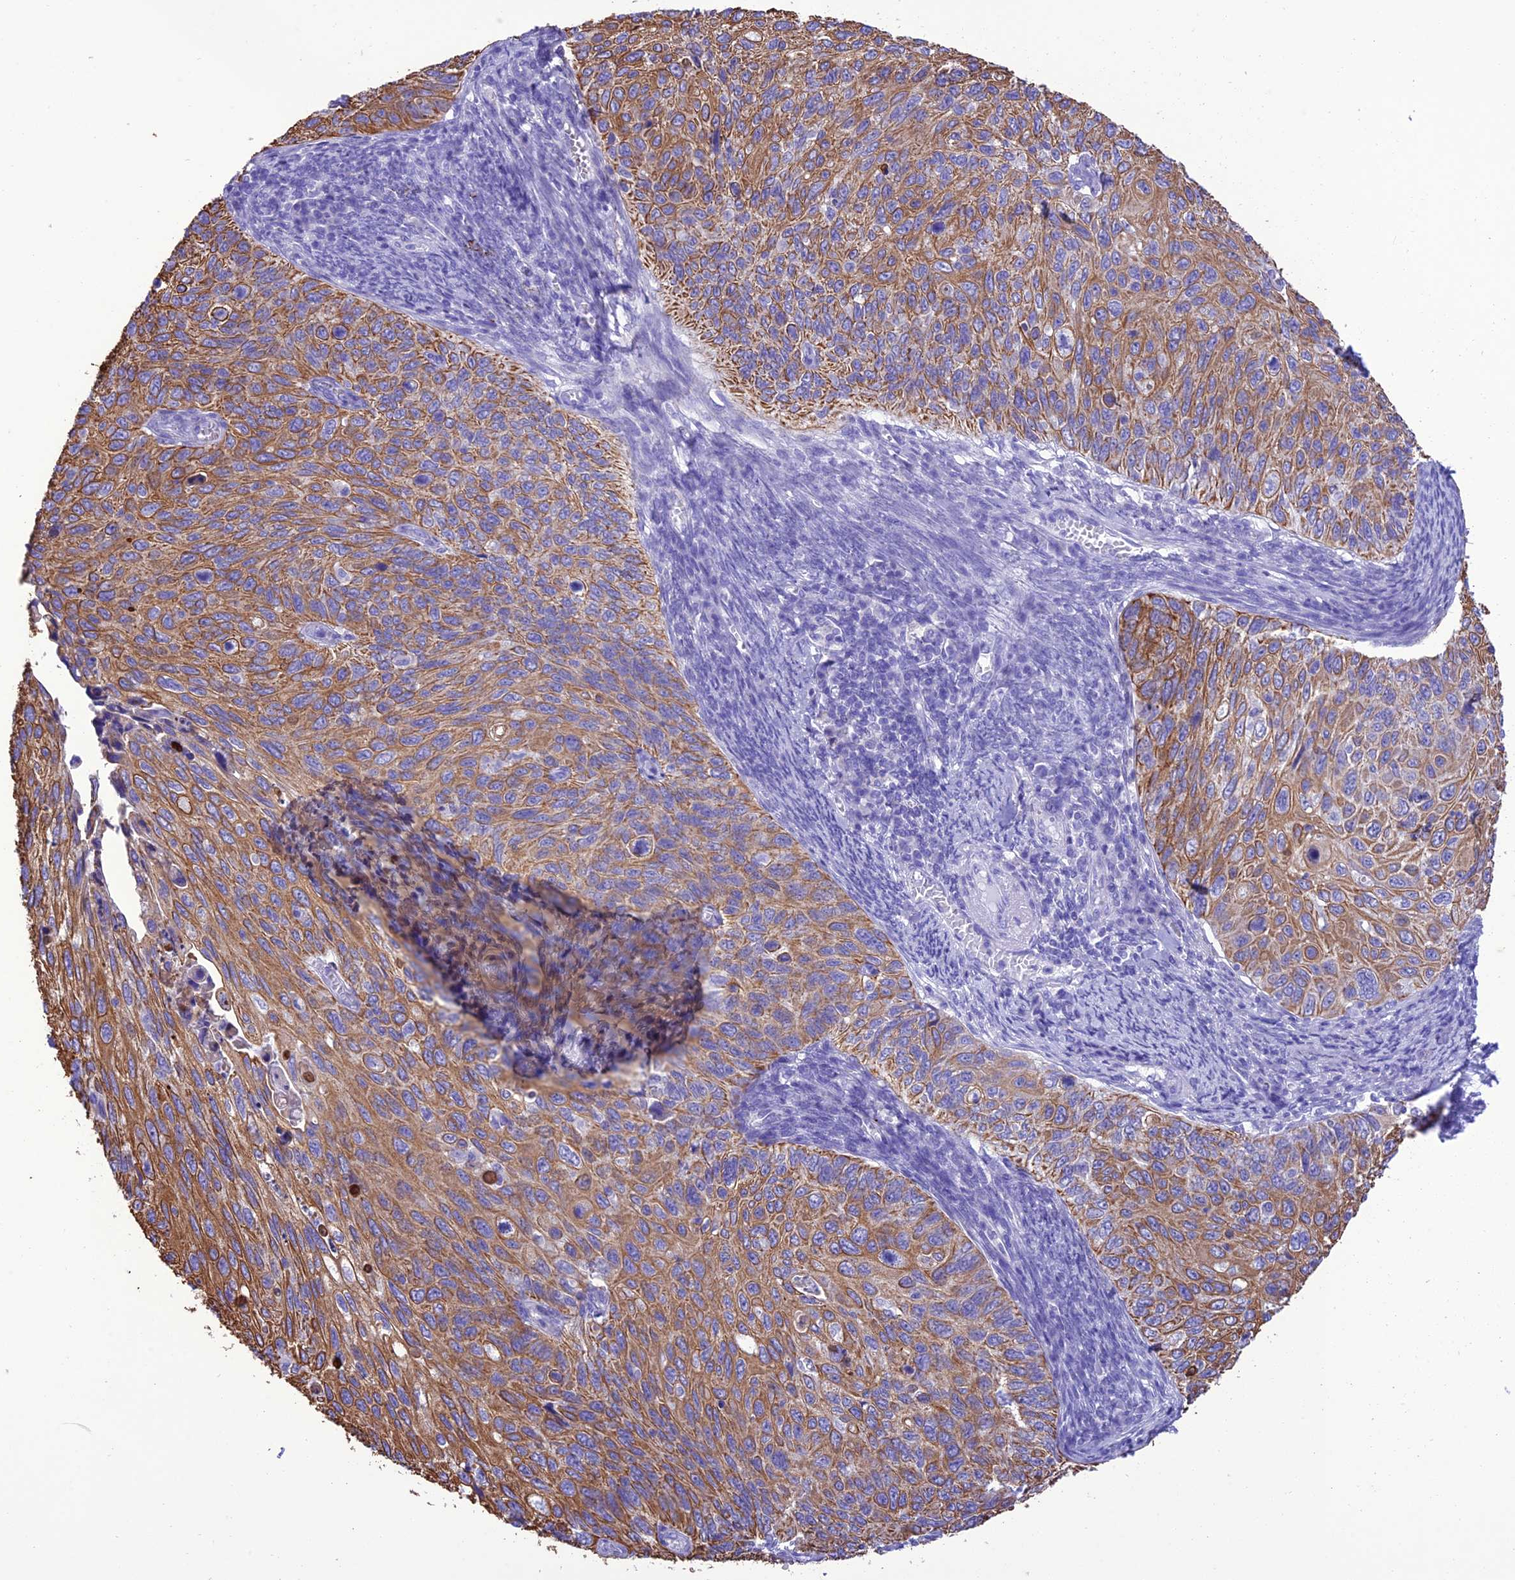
{"staining": {"intensity": "moderate", "quantity": ">75%", "location": "cytoplasmic/membranous"}, "tissue": "cervical cancer", "cell_type": "Tumor cells", "image_type": "cancer", "snomed": [{"axis": "morphology", "description": "Squamous cell carcinoma, NOS"}, {"axis": "topography", "description": "Cervix"}], "caption": "Immunohistochemistry (IHC) micrograph of neoplastic tissue: human cervical squamous cell carcinoma stained using immunohistochemistry reveals medium levels of moderate protein expression localized specifically in the cytoplasmic/membranous of tumor cells, appearing as a cytoplasmic/membranous brown color.", "gene": "VPS52", "patient": {"sex": "female", "age": 70}}